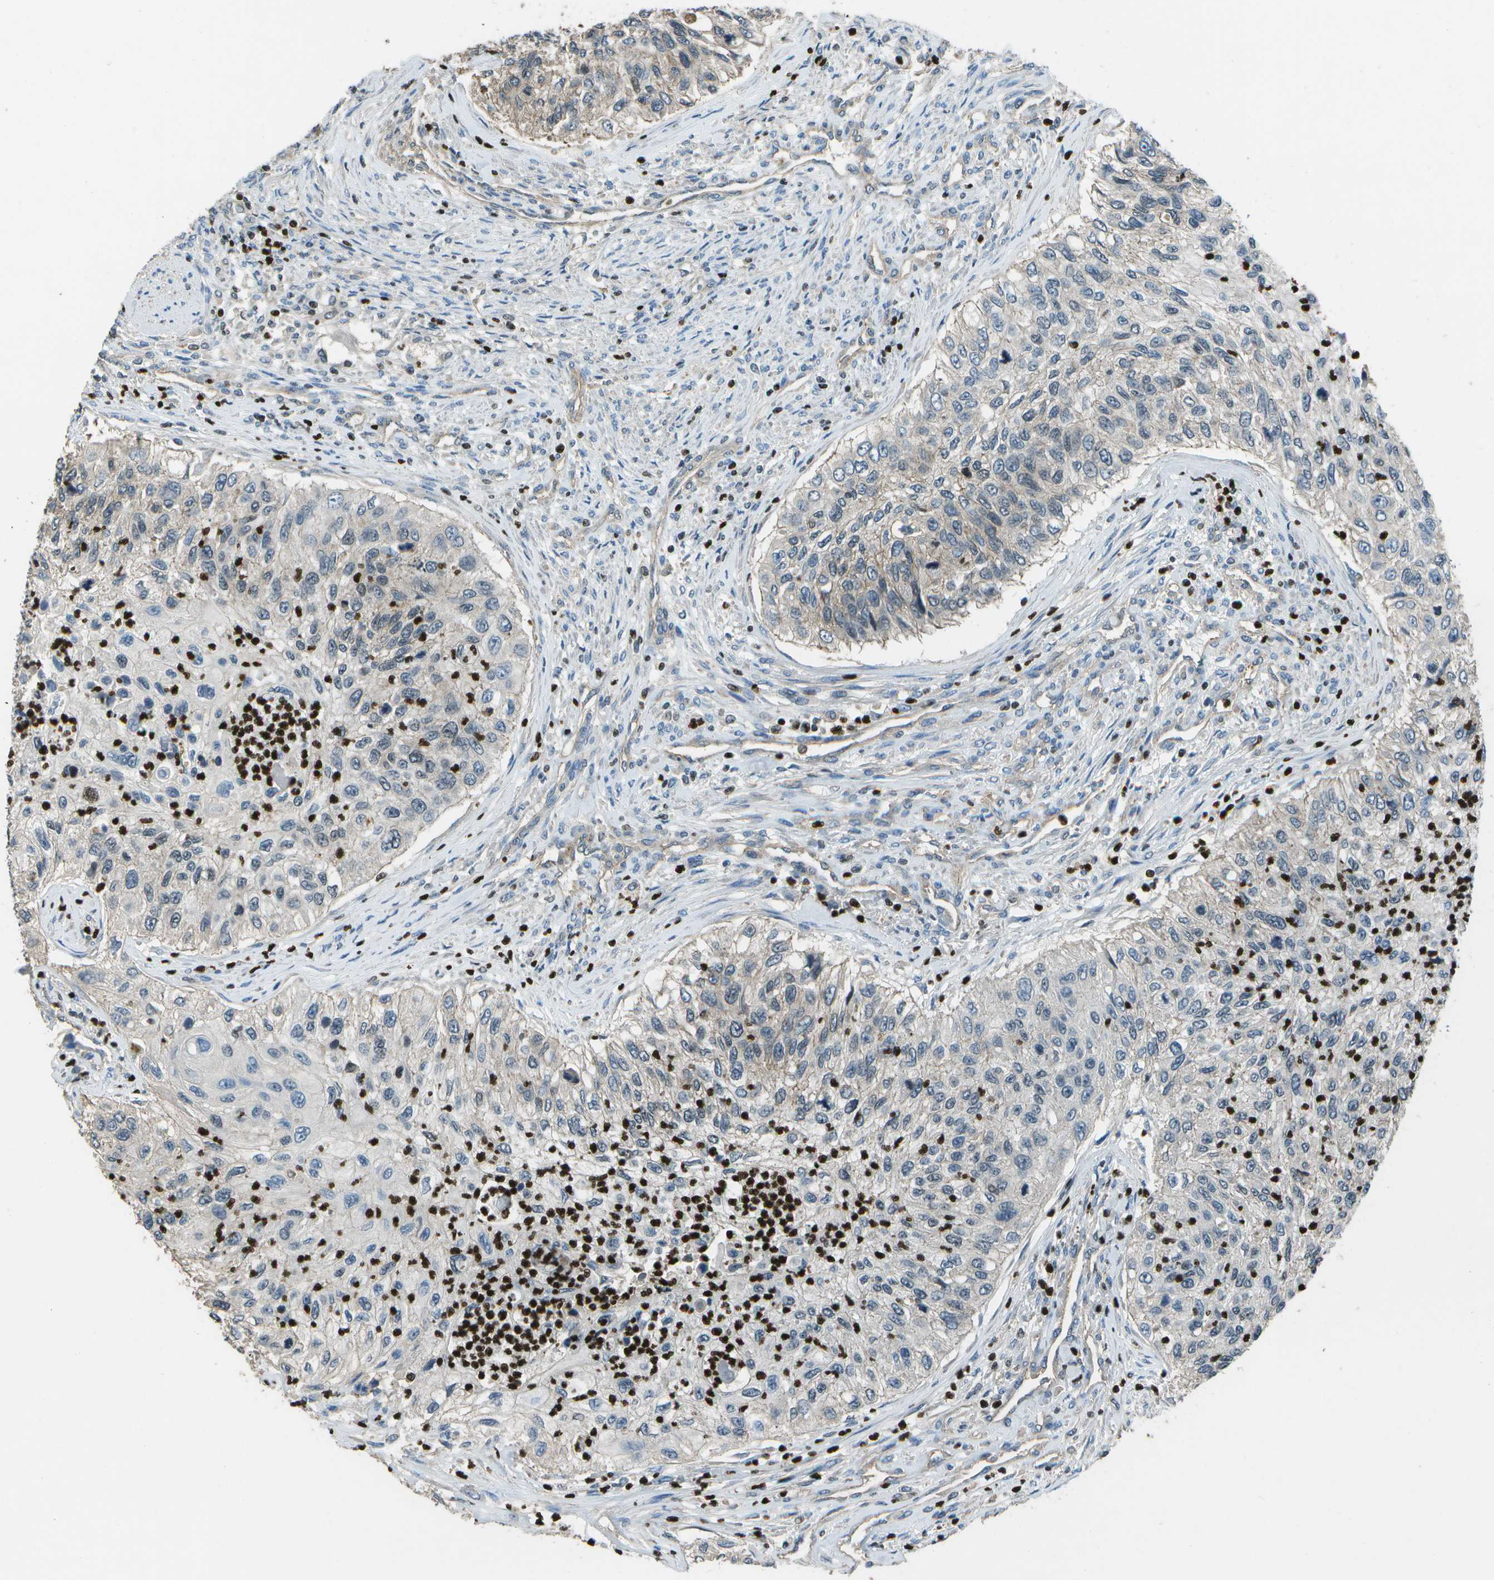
{"staining": {"intensity": "weak", "quantity": "<25%", "location": "cytoplasmic/membranous"}, "tissue": "urothelial cancer", "cell_type": "Tumor cells", "image_type": "cancer", "snomed": [{"axis": "morphology", "description": "Urothelial carcinoma, High grade"}, {"axis": "topography", "description": "Urinary bladder"}], "caption": "An immunohistochemistry (IHC) image of urothelial cancer is shown. There is no staining in tumor cells of urothelial cancer.", "gene": "PDLIM1", "patient": {"sex": "female", "age": 60}}